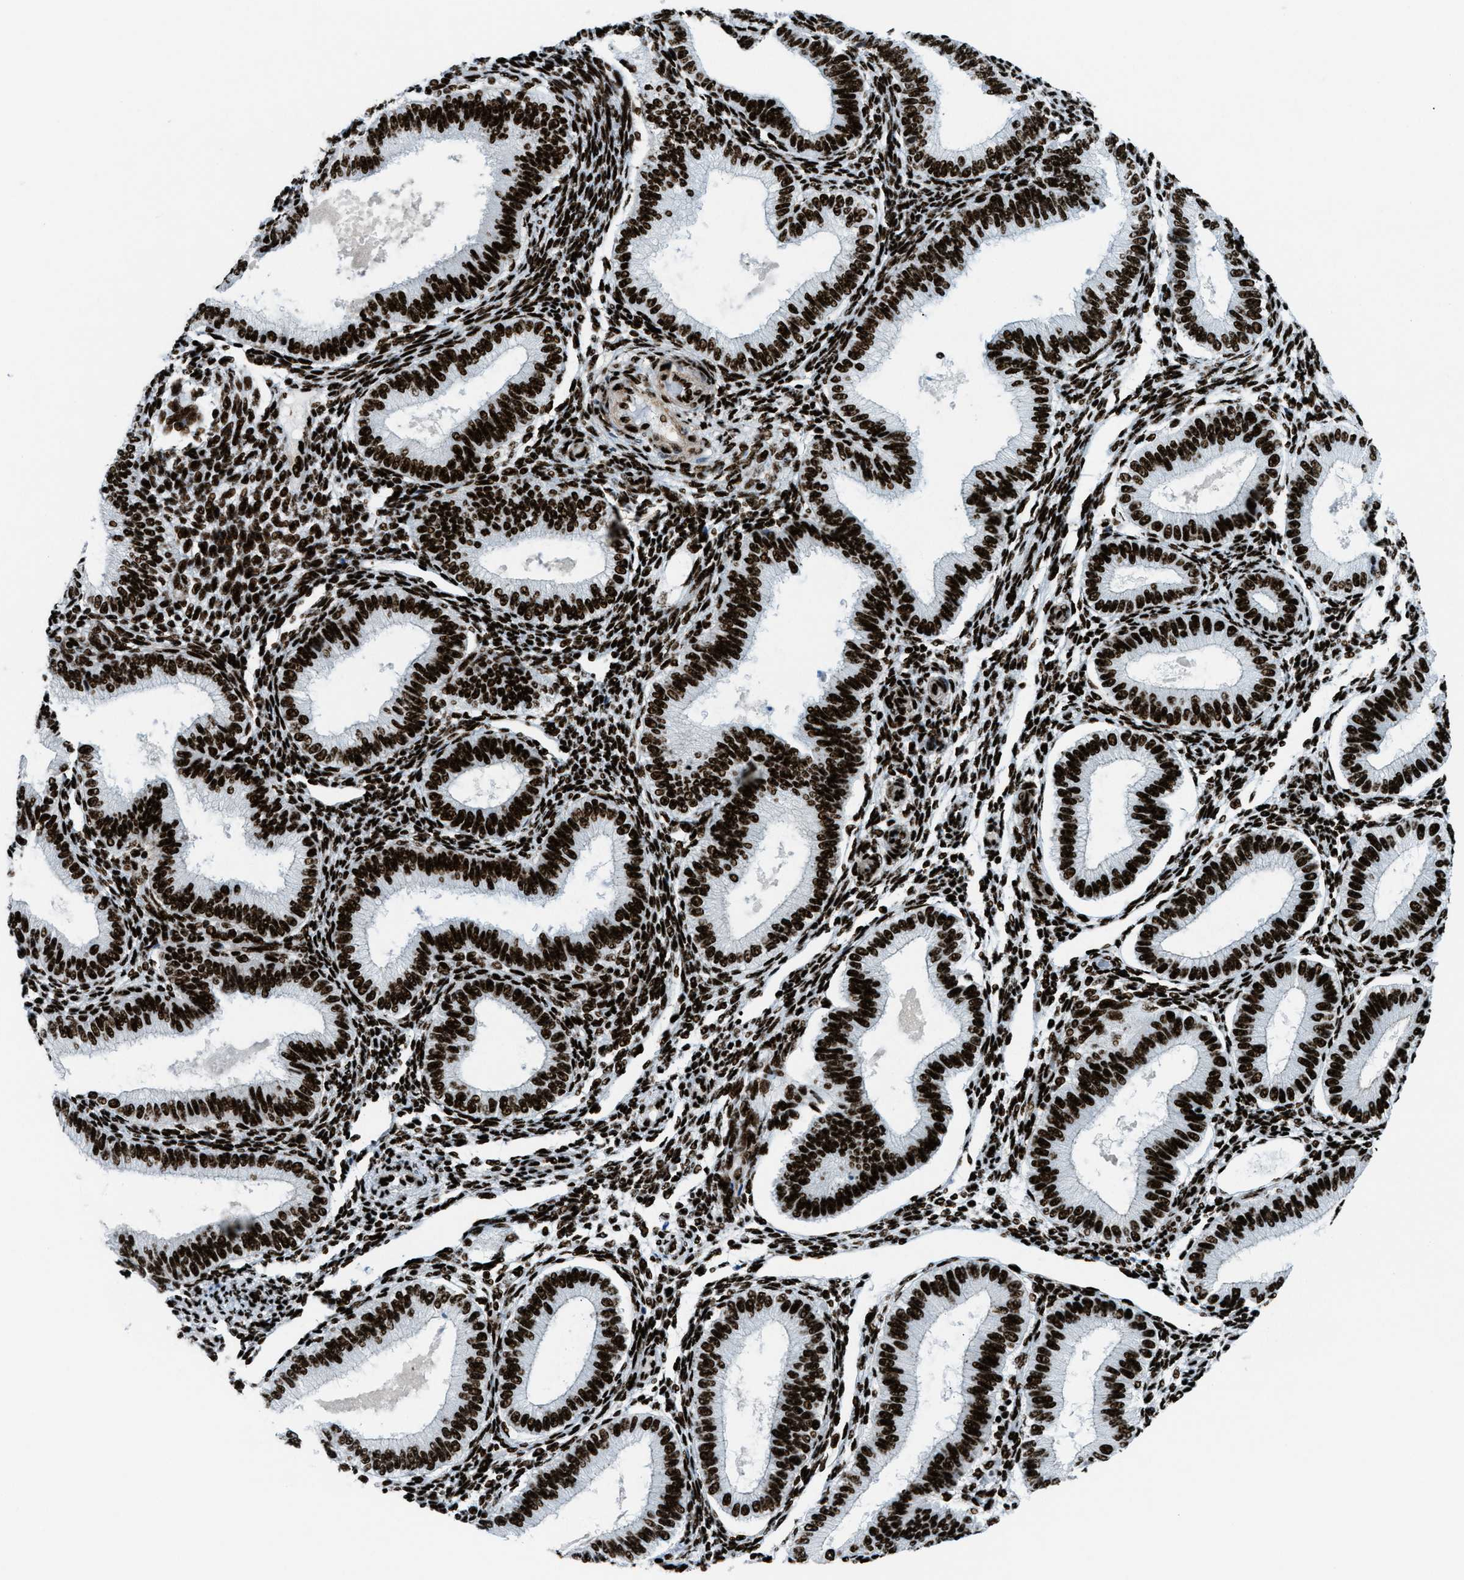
{"staining": {"intensity": "strong", "quantity": ">75%", "location": "nuclear"}, "tissue": "endometrium", "cell_type": "Cells in endometrial stroma", "image_type": "normal", "snomed": [{"axis": "morphology", "description": "Normal tissue, NOS"}, {"axis": "topography", "description": "Endometrium"}], "caption": "Immunohistochemistry (IHC) staining of normal endometrium, which displays high levels of strong nuclear expression in approximately >75% of cells in endometrial stroma indicating strong nuclear protein staining. The staining was performed using DAB (brown) for protein detection and nuclei were counterstained in hematoxylin (blue).", "gene": "NONO", "patient": {"sex": "female", "age": 39}}